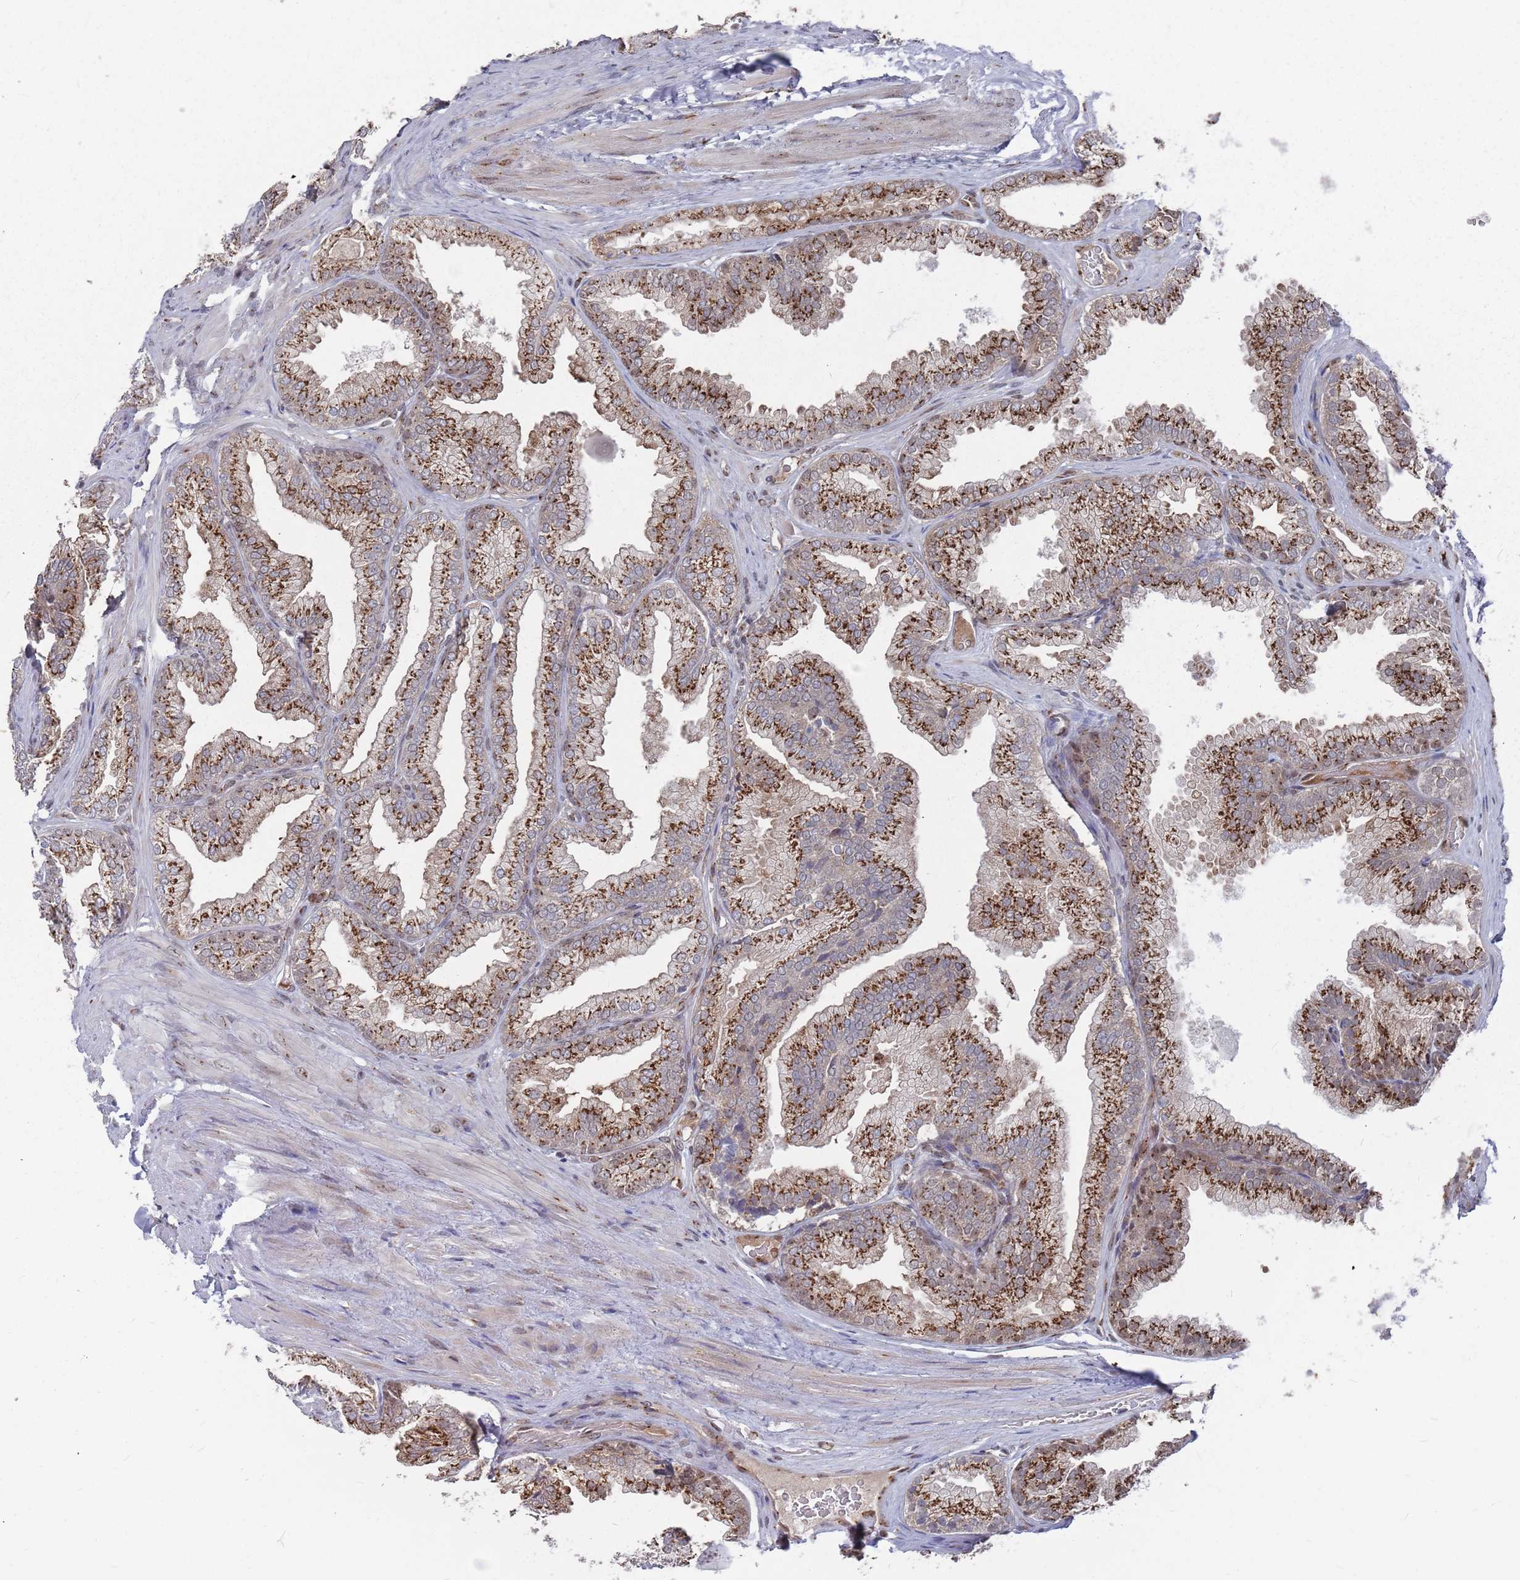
{"staining": {"intensity": "strong", "quantity": ">75%", "location": "cytoplasmic/membranous"}, "tissue": "prostate", "cell_type": "Glandular cells", "image_type": "normal", "snomed": [{"axis": "morphology", "description": "Normal tissue, NOS"}, {"axis": "topography", "description": "Prostate"}], "caption": "Immunohistochemical staining of unremarkable human prostate shows strong cytoplasmic/membranous protein expression in approximately >75% of glandular cells.", "gene": "FMO4", "patient": {"sex": "male", "age": 76}}